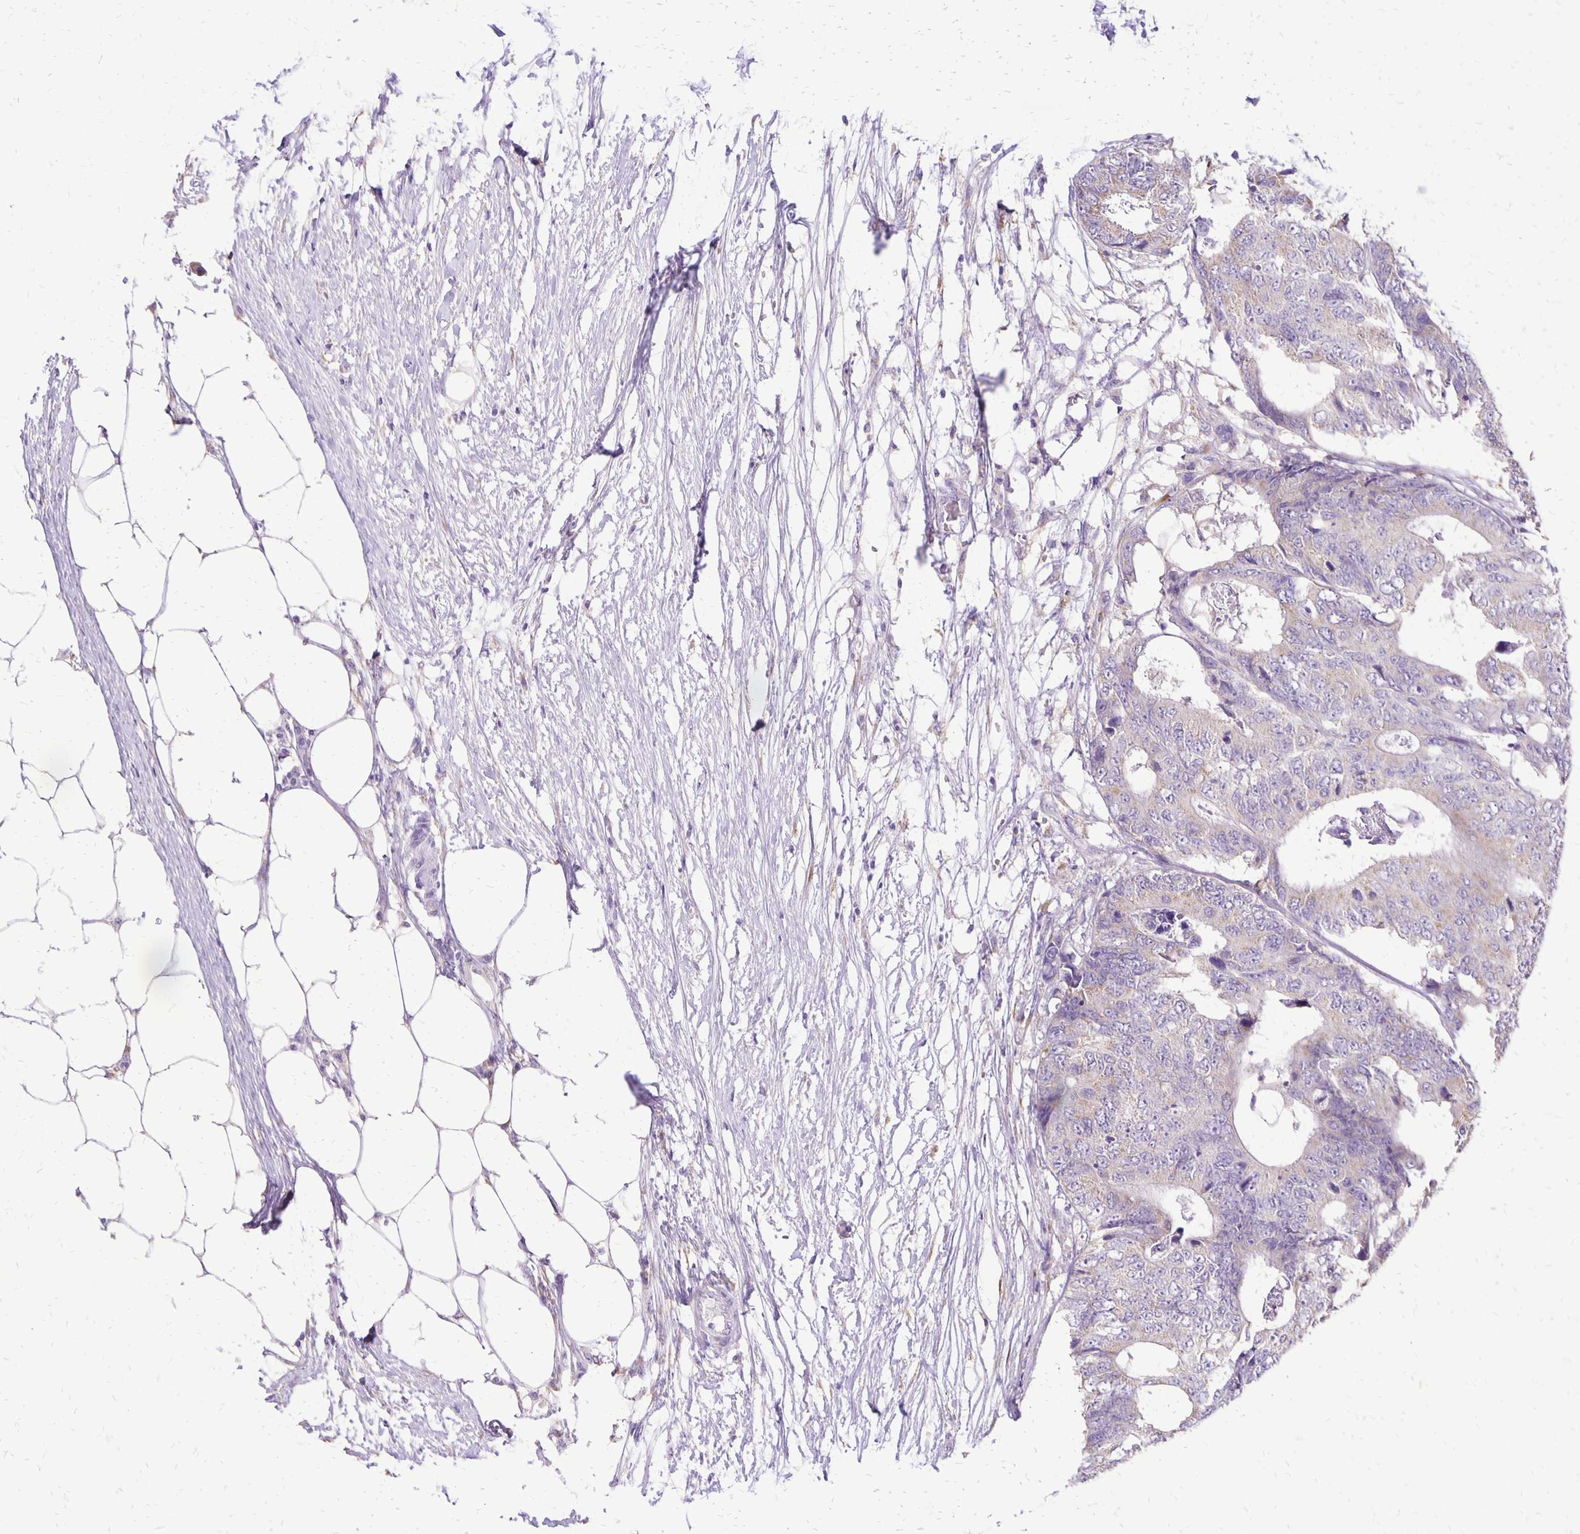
{"staining": {"intensity": "negative", "quantity": "none", "location": "none"}, "tissue": "colorectal cancer", "cell_type": "Tumor cells", "image_type": "cancer", "snomed": [{"axis": "morphology", "description": "Adenocarcinoma, NOS"}, {"axis": "topography", "description": "Colon"}], "caption": "High power microscopy image of an IHC histopathology image of colorectal adenocarcinoma, revealing no significant expression in tumor cells. (Stains: DAB (3,3'-diaminobenzidine) immunohistochemistry (IHC) with hematoxylin counter stain, Microscopy: brightfield microscopy at high magnification).", "gene": "ANKRD45", "patient": {"sex": "female", "age": 48}}